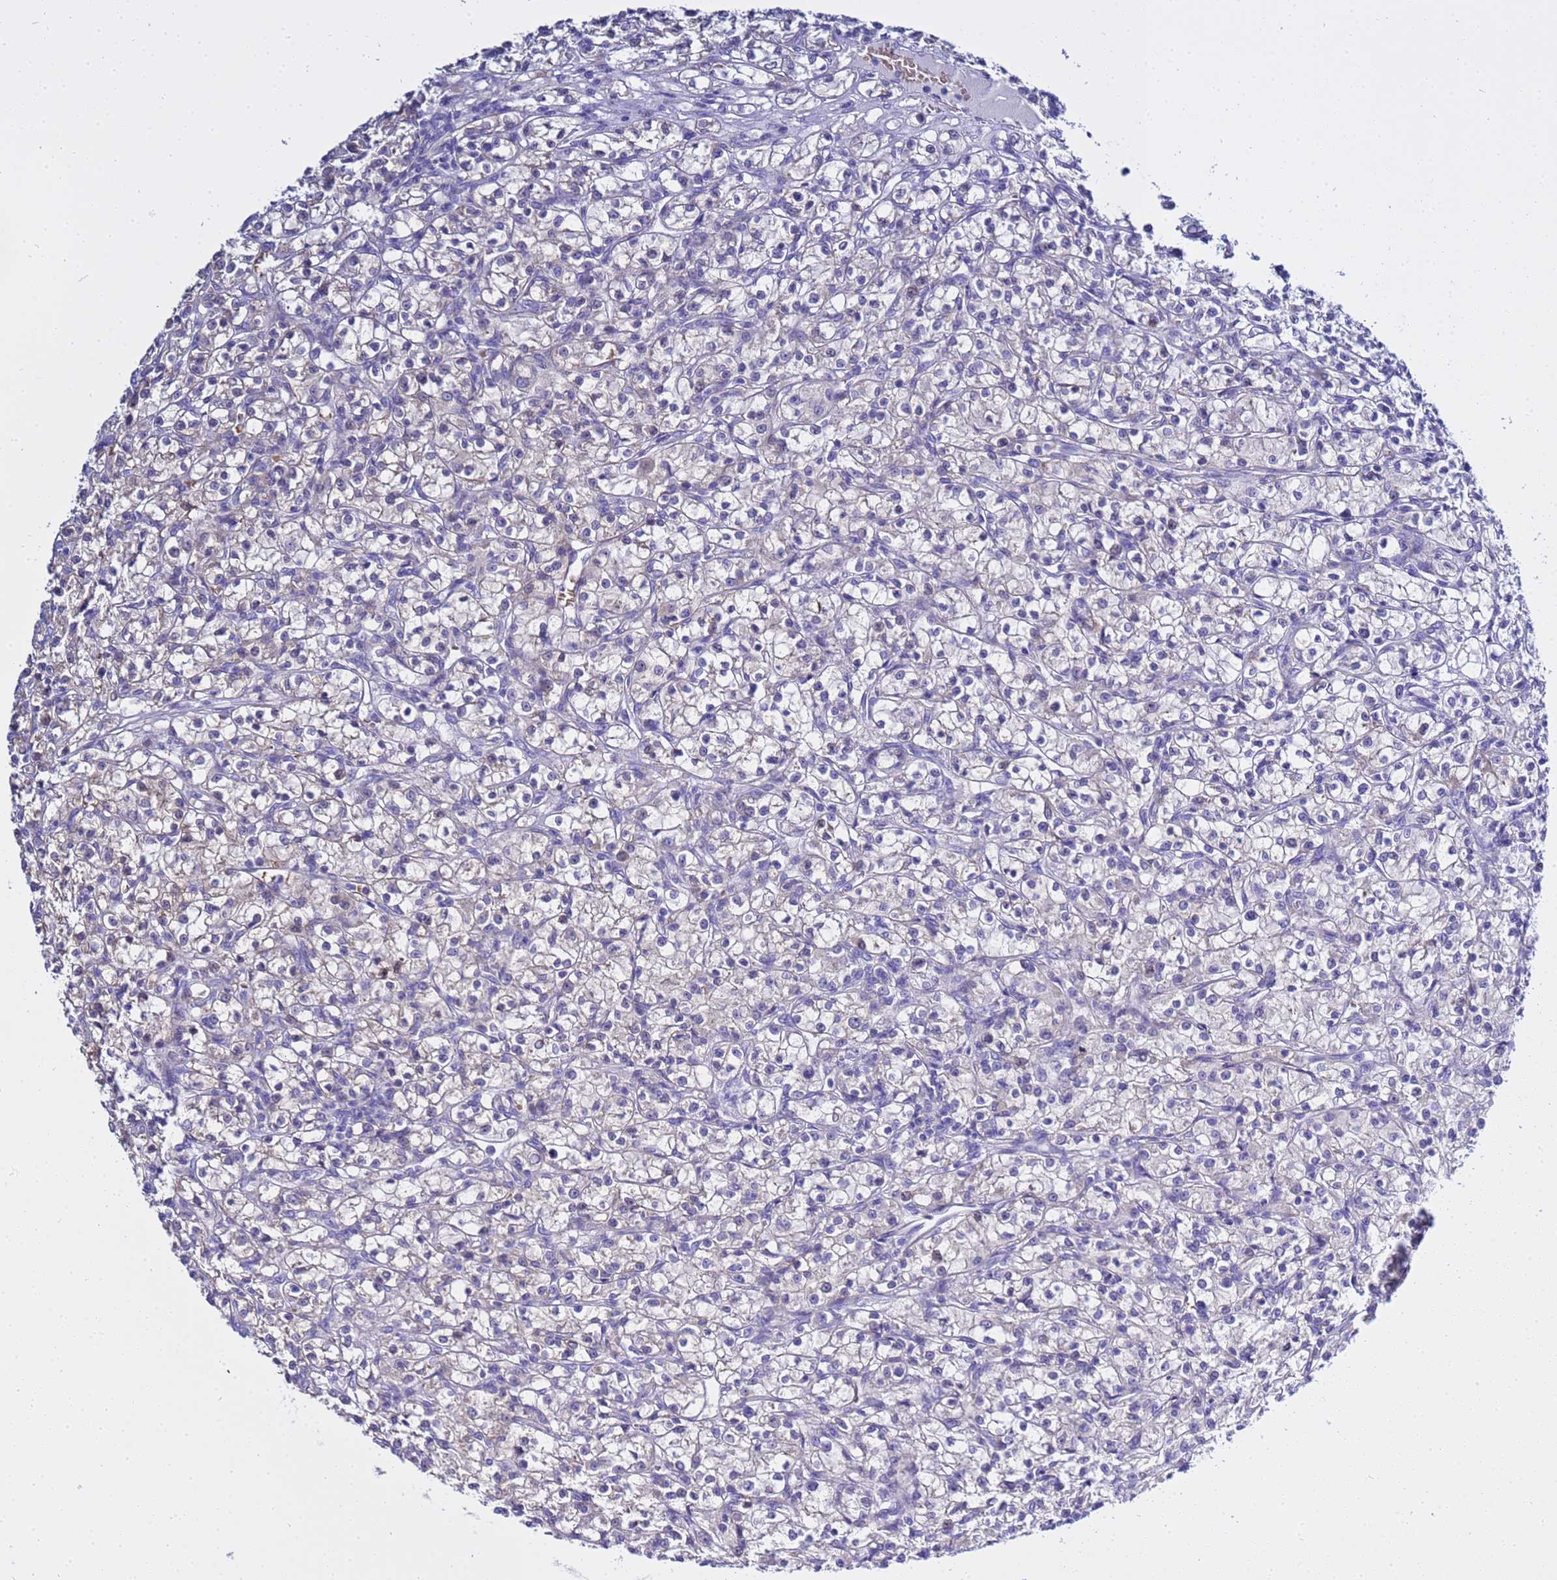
{"staining": {"intensity": "negative", "quantity": "none", "location": "none"}, "tissue": "renal cancer", "cell_type": "Tumor cells", "image_type": "cancer", "snomed": [{"axis": "morphology", "description": "Adenocarcinoma, NOS"}, {"axis": "topography", "description": "Kidney"}], "caption": "Renal cancer (adenocarcinoma) was stained to show a protein in brown. There is no significant positivity in tumor cells. (Immunohistochemistry, brightfield microscopy, high magnification).", "gene": "USP18", "patient": {"sex": "female", "age": 59}}